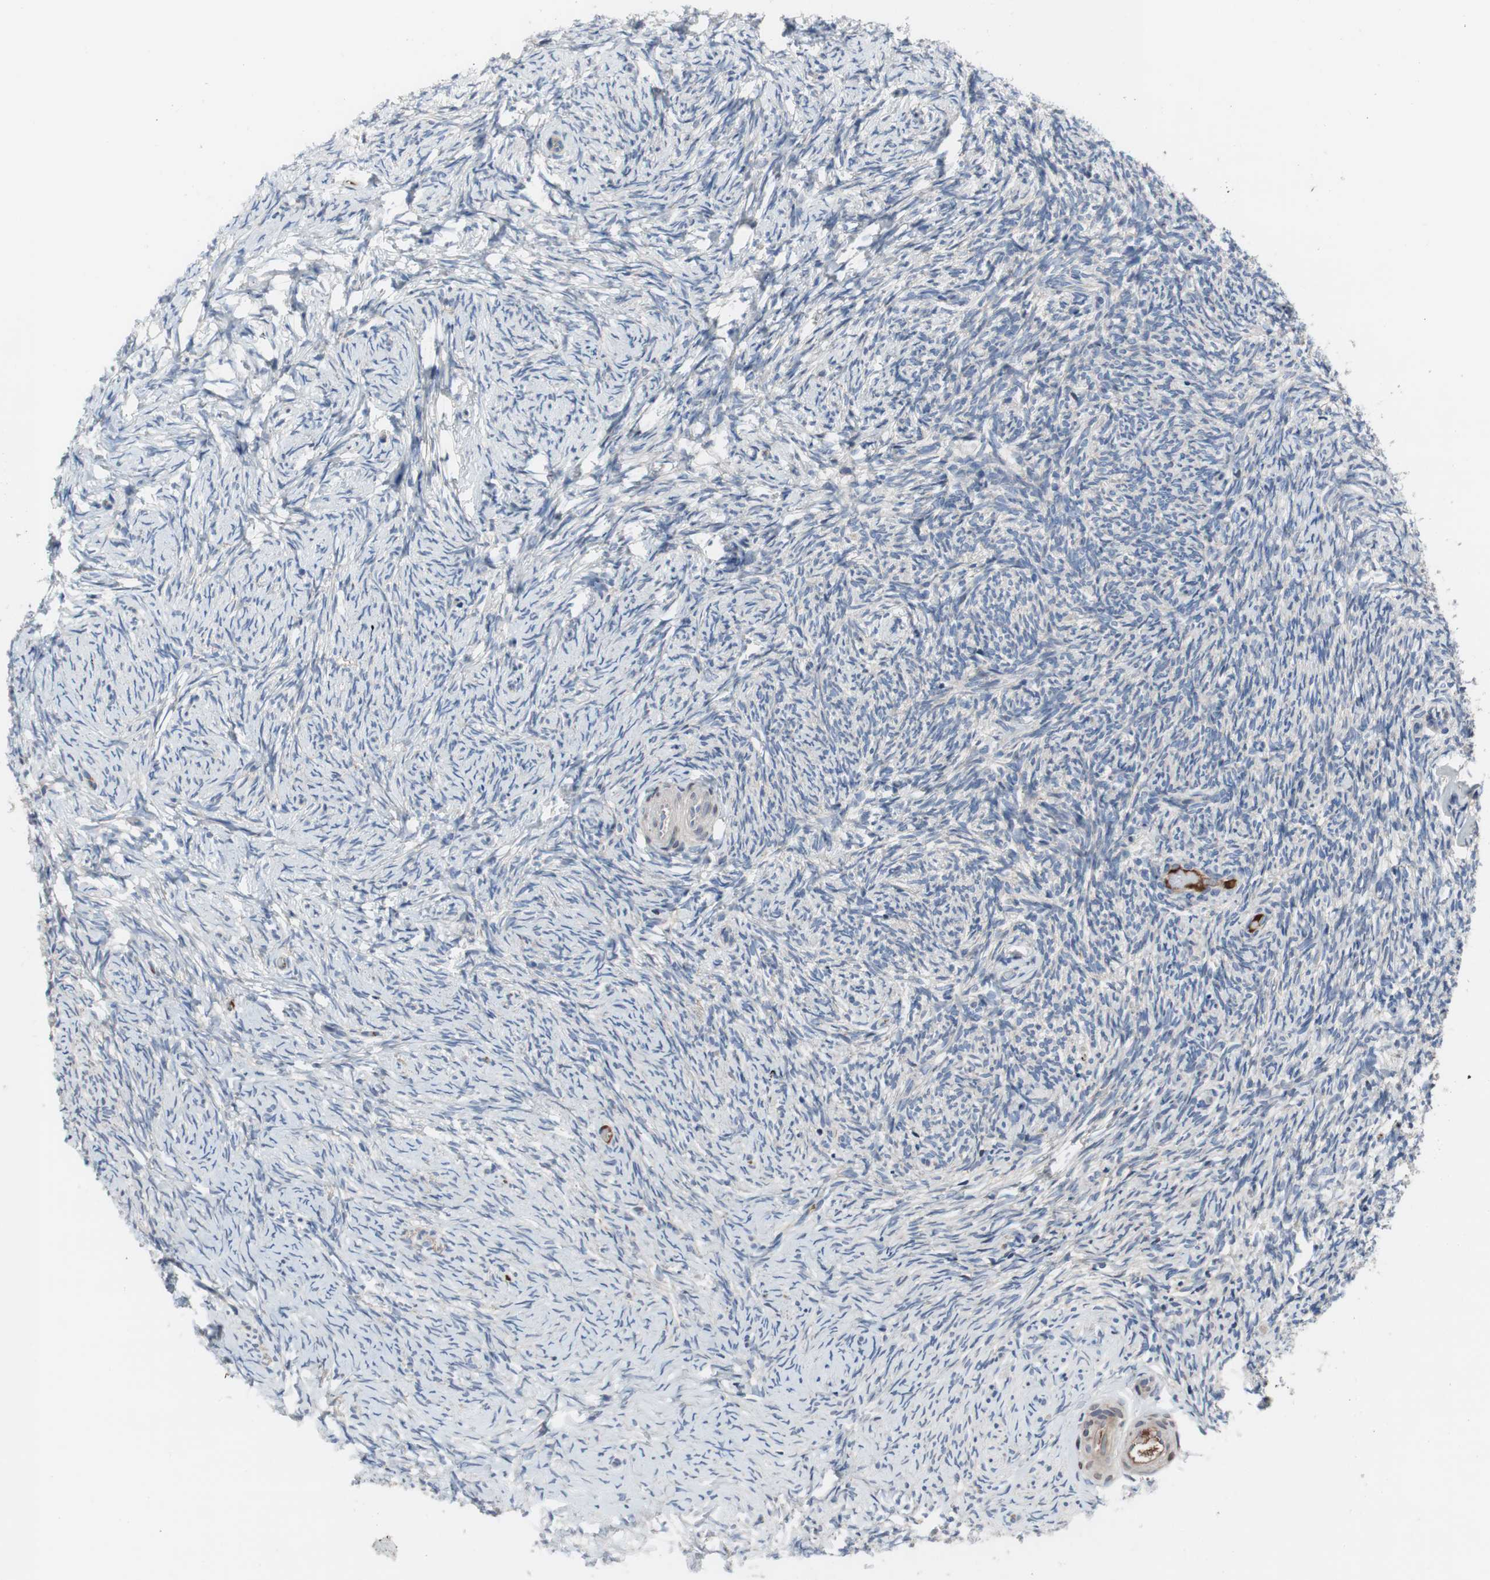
{"staining": {"intensity": "negative", "quantity": "none", "location": "none"}, "tissue": "ovary", "cell_type": "Ovarian stroma cells", "image_type": "normal", "snomed": [{"axis": "morphology", "description": "Normal tissue, NOS"}, {"axis": "topography", "description": "Ovary"}], "caption": "An IHC image of benign ovary is shown. There is no staining in ovarian stroma cells of ovary. The staining was performed using DAB to visualize the protein expression in brown, while the nuclei were stained in blue with hematoxylin (Magnification: 20x).", "gene": "KANSL1", "patient": {"sex": "female", "age": 60}}